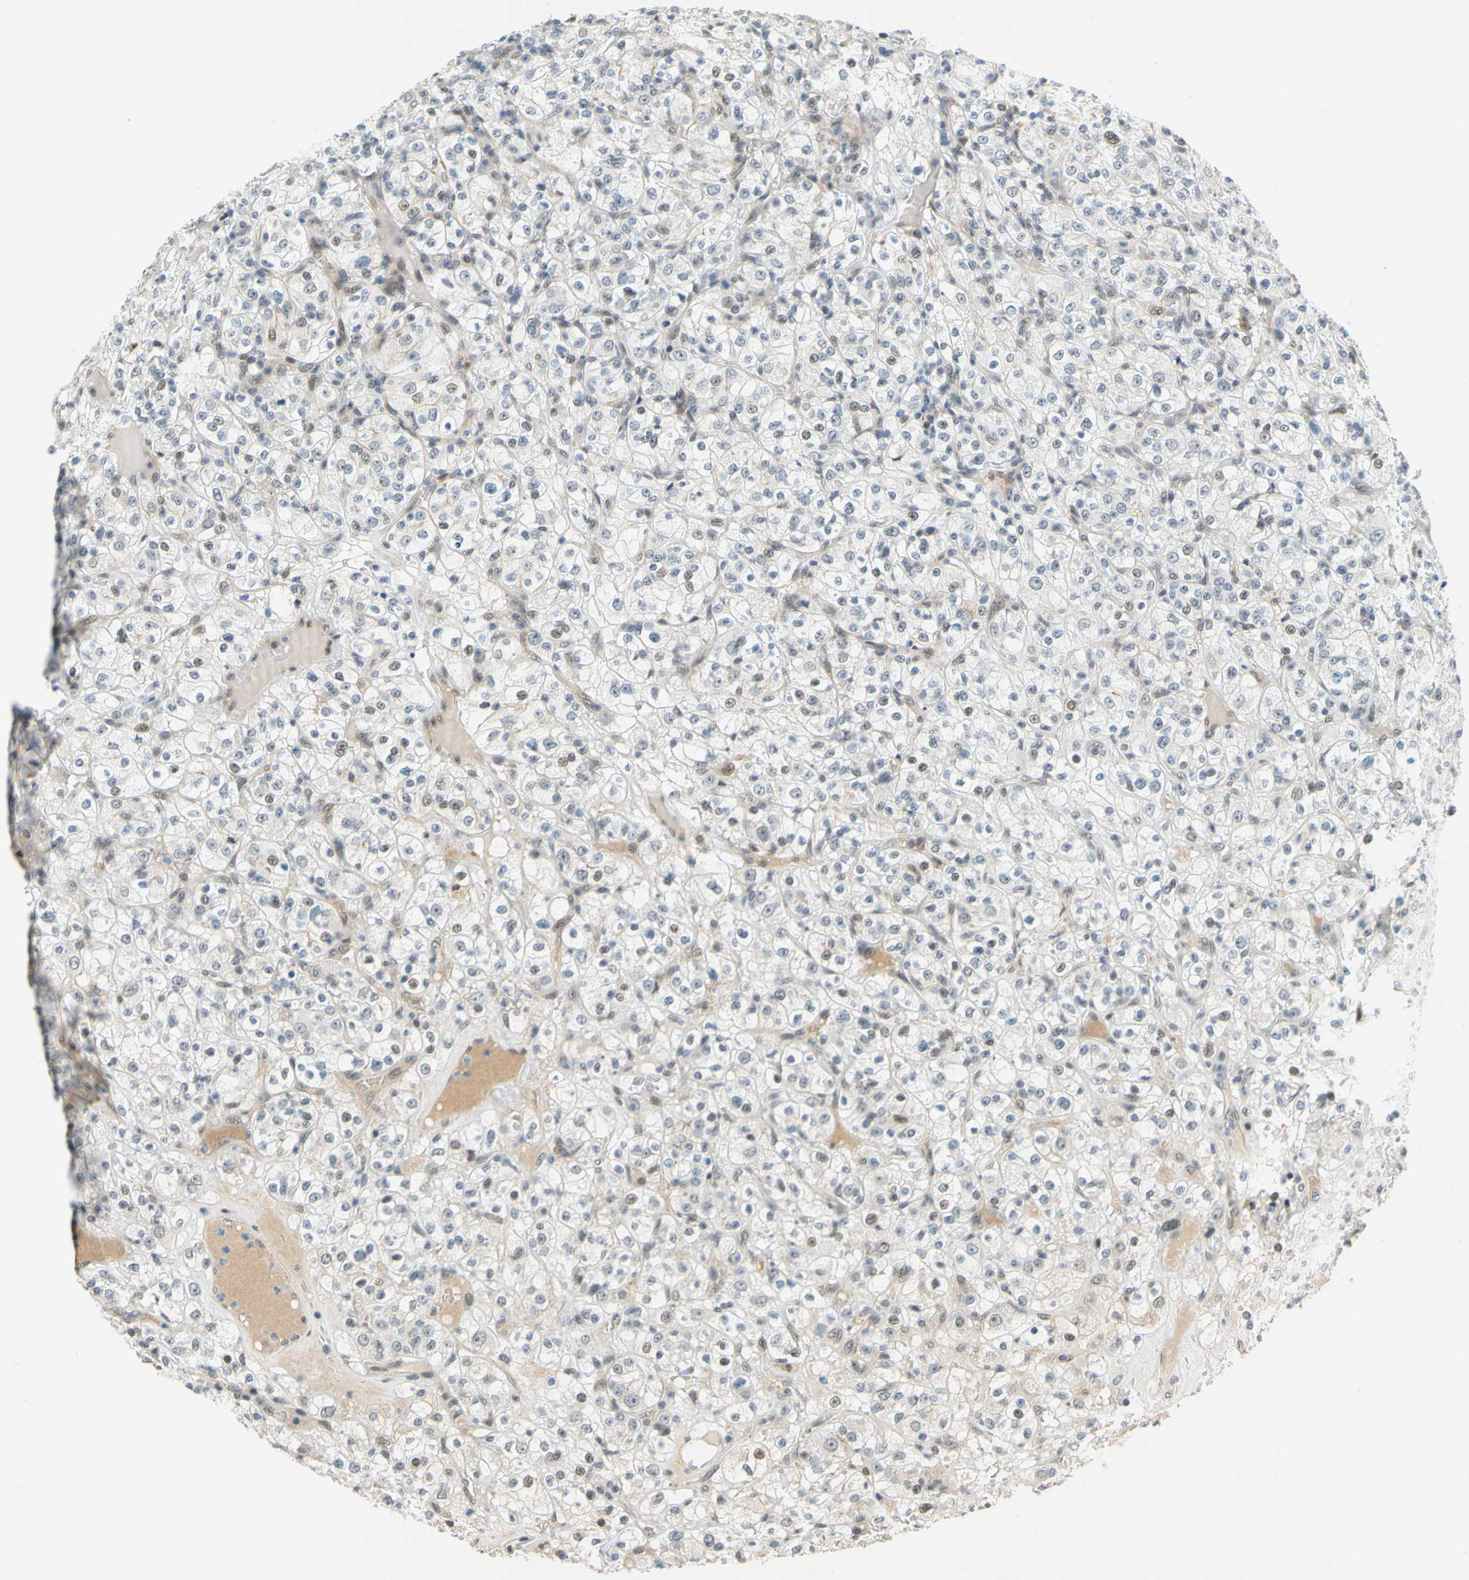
{"staining": {"intensity": "weak", "quantity": "25%-75%", "location": "cytoplasmic/membranous,nuclear"}, "tissue": "renal cancer", "cell_type": "Tumor cells", "image_type": "cancer", "snomed": [{"axis": "morphology", "description": "Normal tissue, NOS"}, {"axis": "morphology", "description": "Adenocarcinoma, NOS"}, {"axis": "topography", "description": "Kidney"}], "caption": "Immunohistochemistry (DAB (3,3'-diaminobenzidine)) staining of human renal cancer (adenocarcinoma) displays weak cytoplasmic/membranous and nuclear protein expression in about 25%-75% of tumor cells.", "gene": "POGZ", "patient": {"sex": "female", "age": 72}}